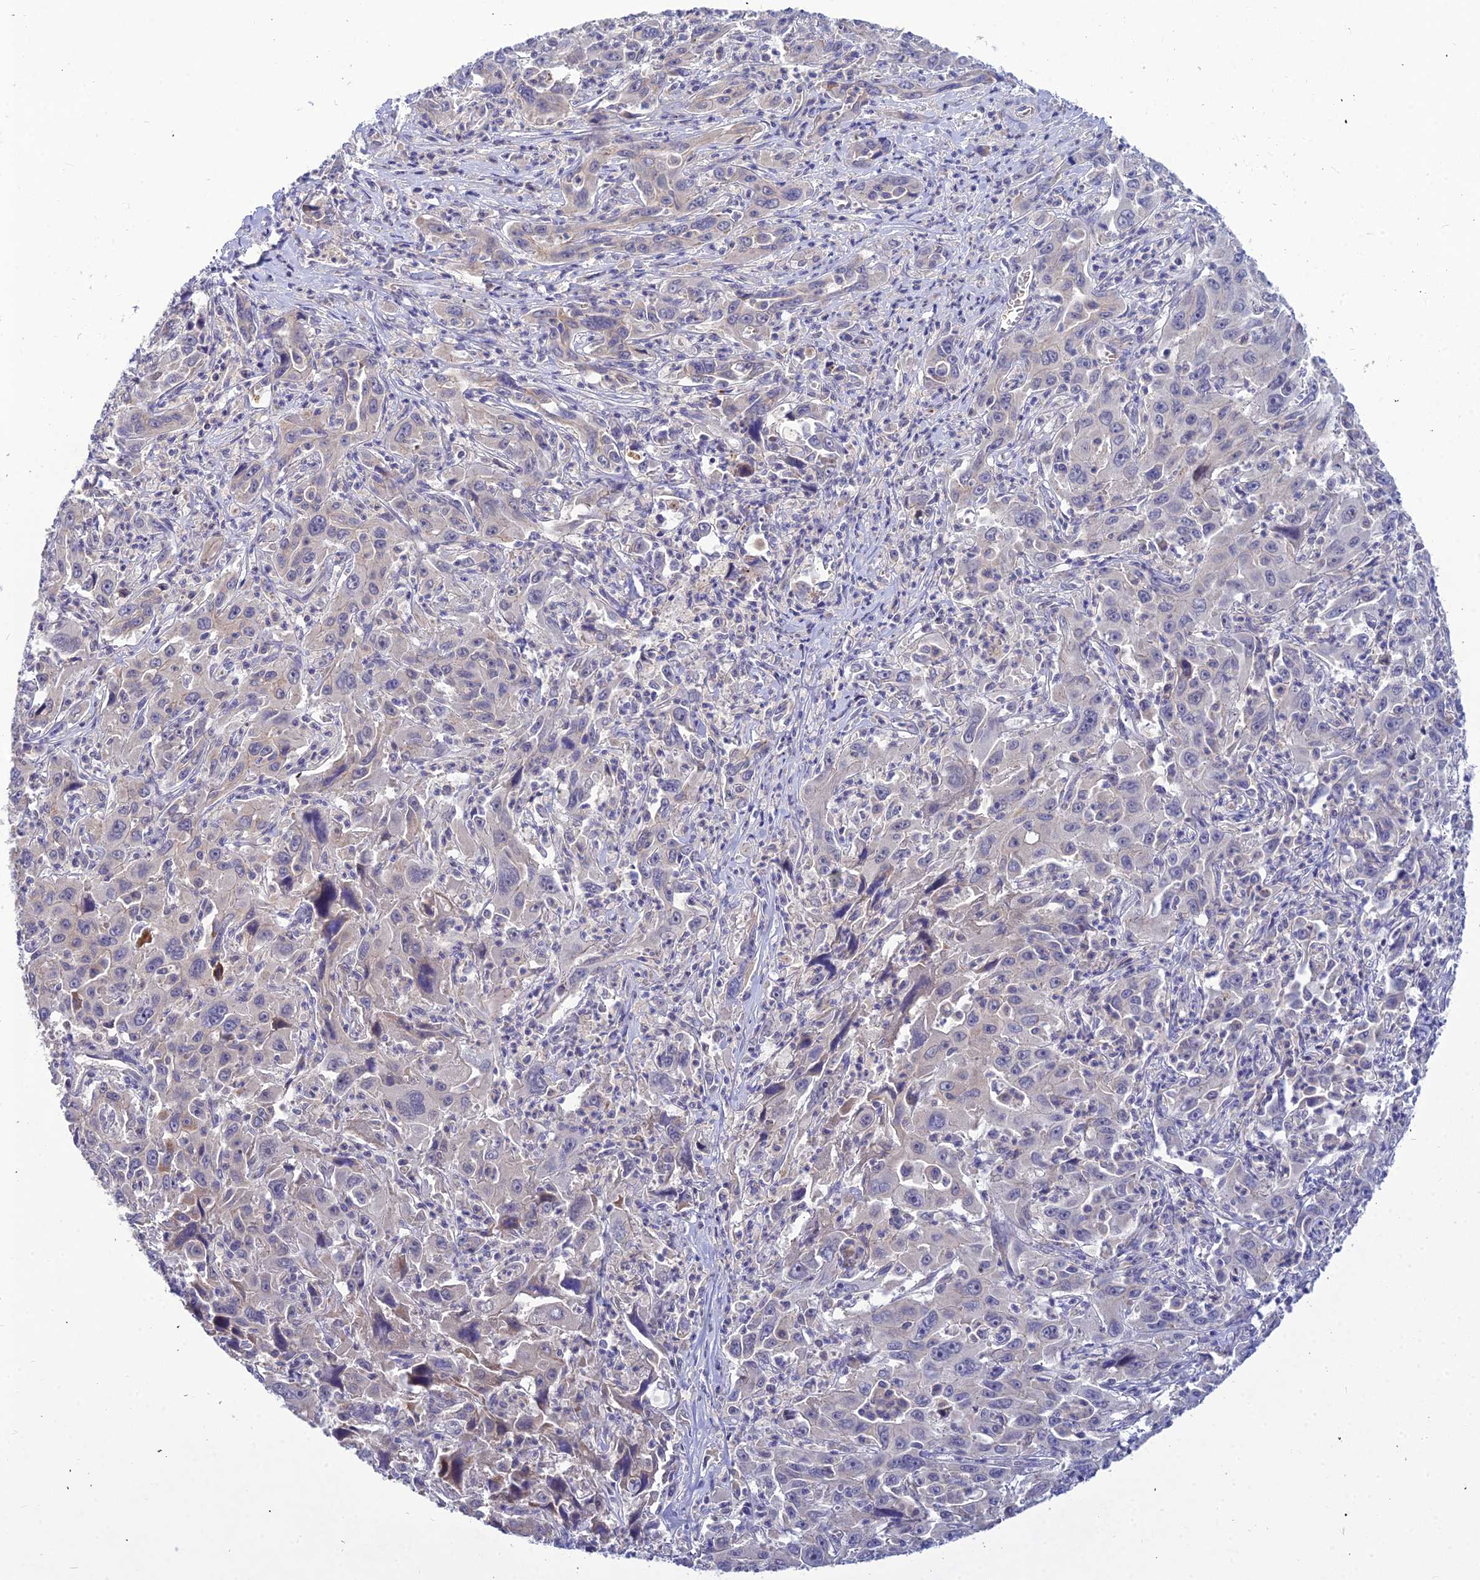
{"staining": {"intensity": "negative", "quantity": "none", "location": "none"}, "tissue": "liver cancer", "cell_type": "Tumor cells", "image_type": "cancer", "snomed": [{"axis": "morphology", "description": "Carcinoma, Hepatocellular, NOS"}, {"axis": "topography", "description": "Liver"}], "caption": "Immunohistochemical staining of liver cancer displays no significant expression in tumor cells.", "gene": "DMRTA1", "patient": {"sex": "male", "age": 63}}